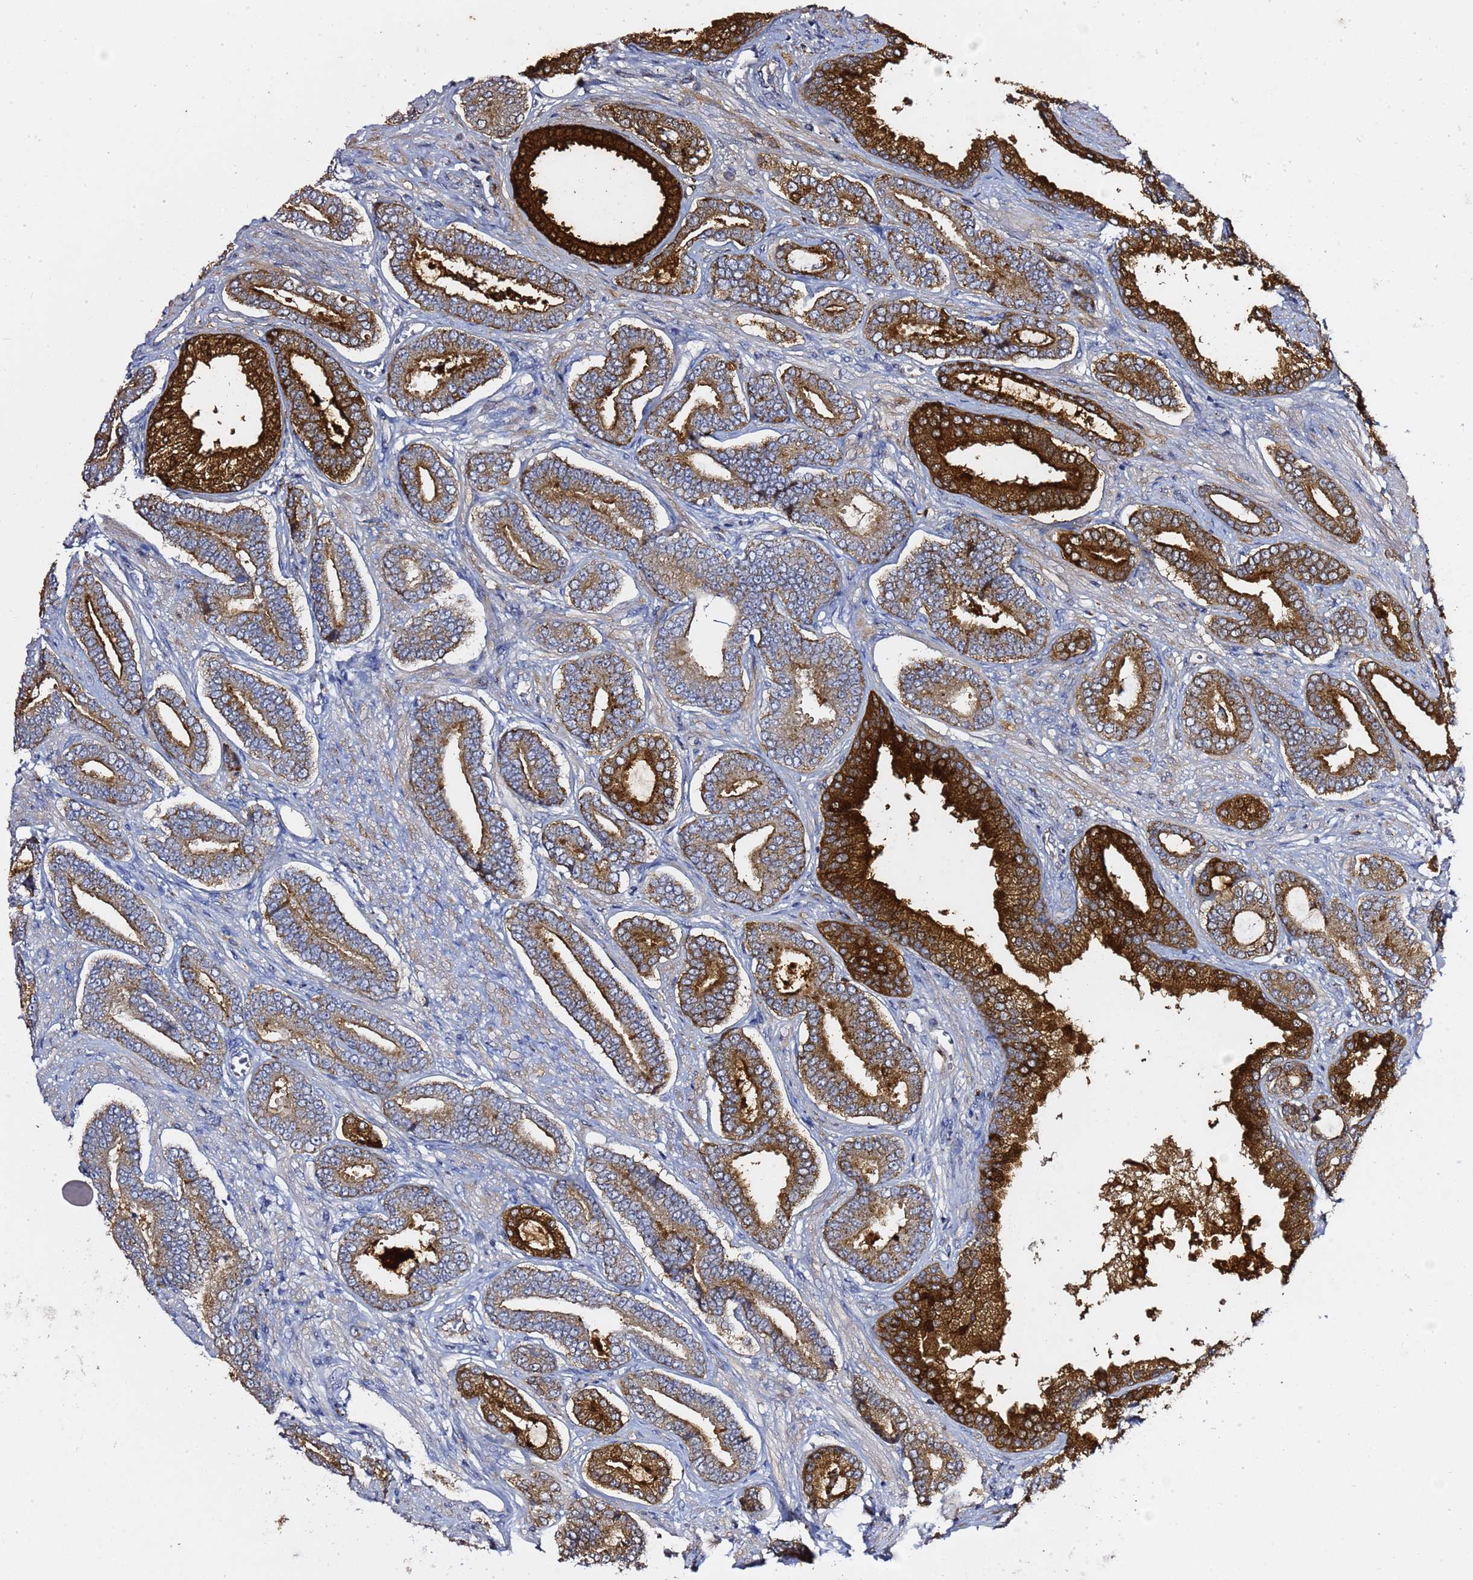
{"staining": {"intensity": "strong", "quantity": ">75%", "location": "cytoplasmic/membranous"}, "tissue": "prostate cancer", "cell_type": "Tumor cells", "image_type": "cancer", "snomed": [{"axis": "morphology", "description": "Adenocarcinoma, NOS"}, {"axis": "topography", "description": "Prostate and seminal vesicle, NOS"}], "caption": "Immunohistochemistry (IHC) of prostate cancer demonstrates high levels of strong cytoplasmic/membranous expression in about >75% of tumor cells.", "gene": "NAT2", "patient": {"sex": "male", "age": 76}}